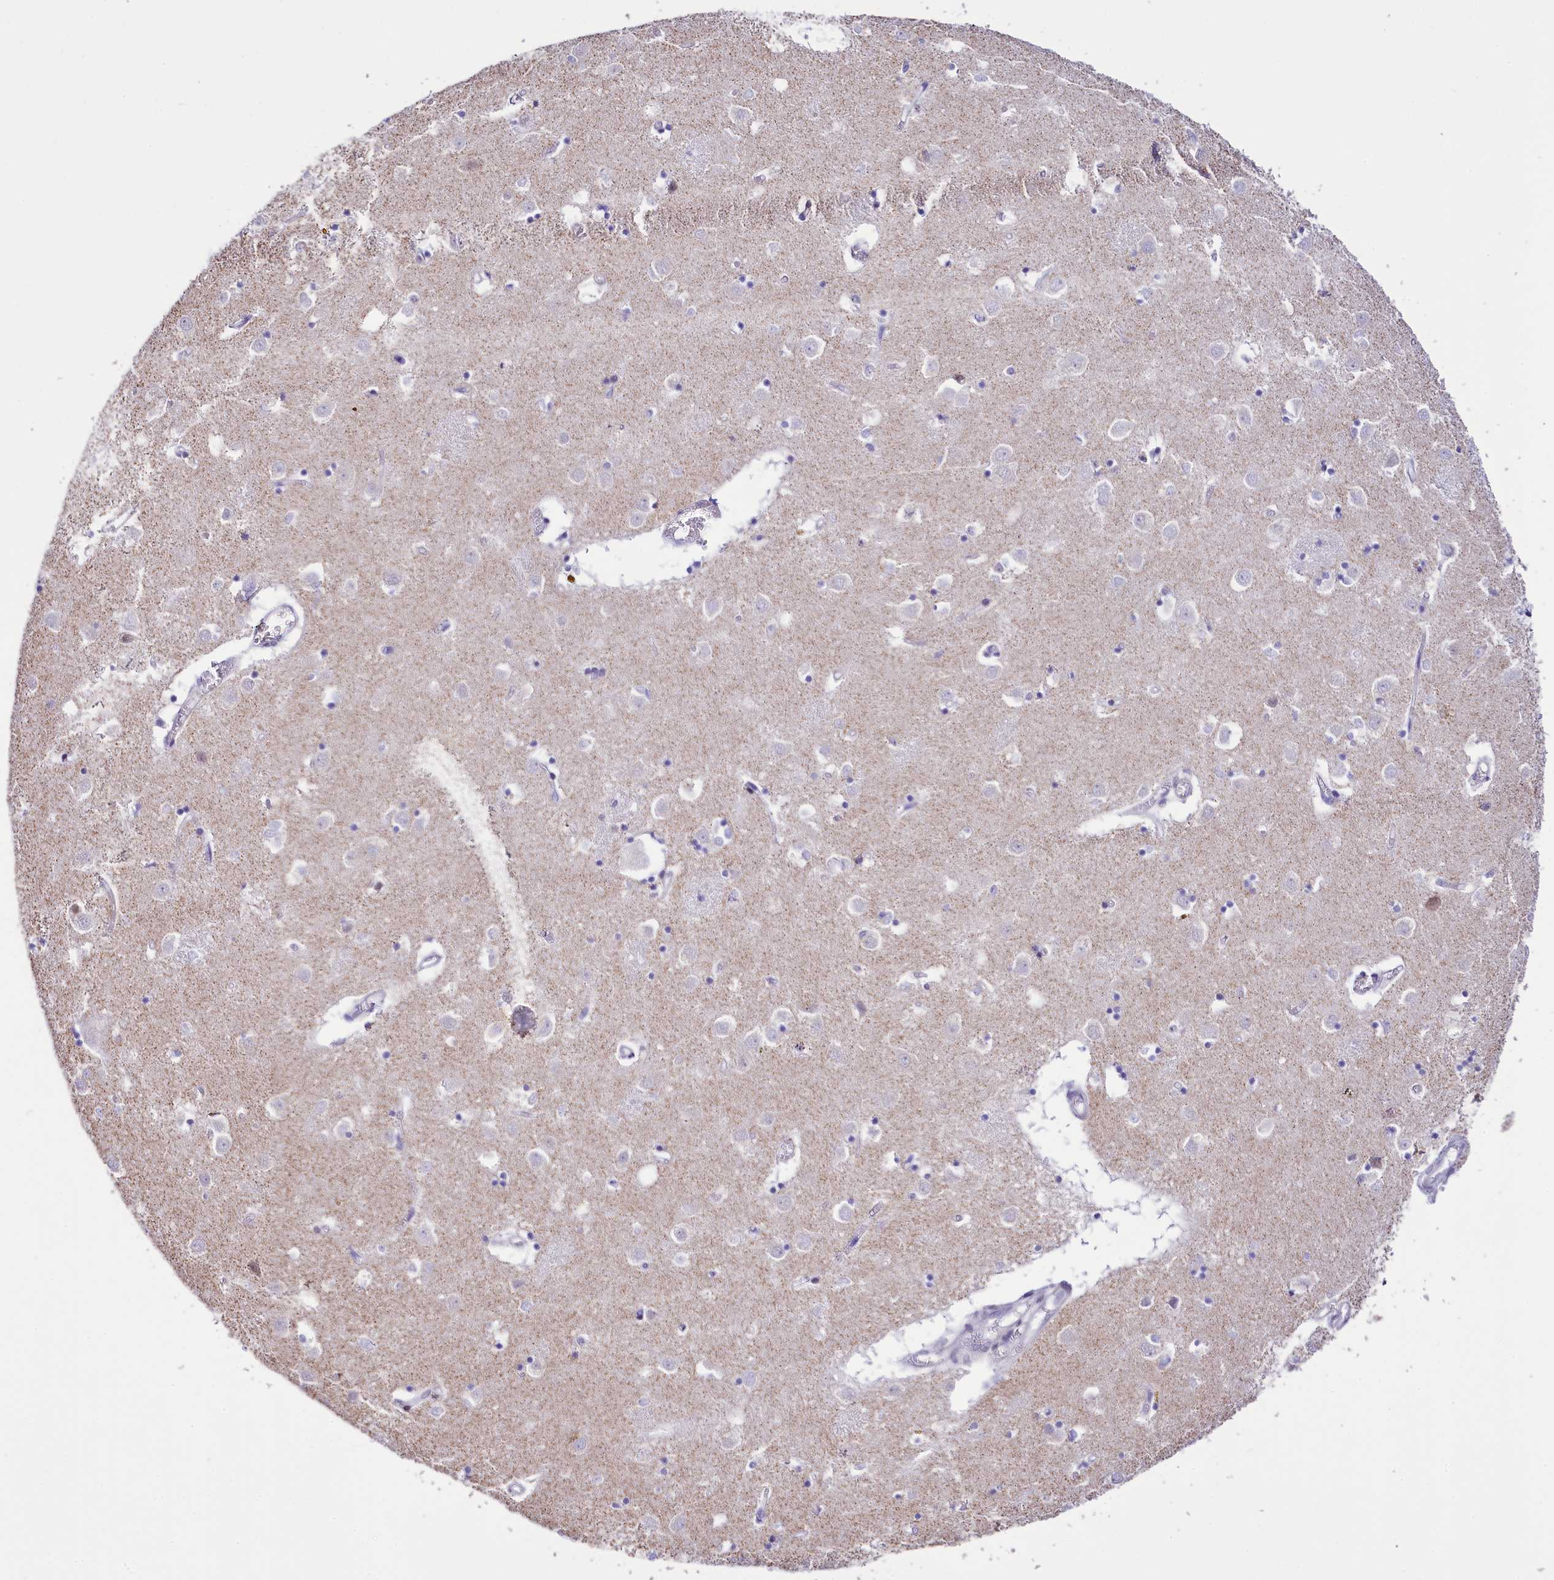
{"staining": {"intensity": "weak", "quantity": "<25%", "location": "cytoplasmic/membranous"}, "tissue": "caudate", "cell_type": "Glial cells", "image_type": "normal", "snomed": [{"axis": "morphology", "description": "Normal tissue, NOS"}, {"axis": "topography", "description": "Lateral ventricle wall"}], "caption": "This is a histopathology image of IHC staining of benign caudate, which shows no expression in glial cells. Nuclei are stained in blue.", "gene": "SPATS2", "patient": {"sex": "male", "age": 70}}